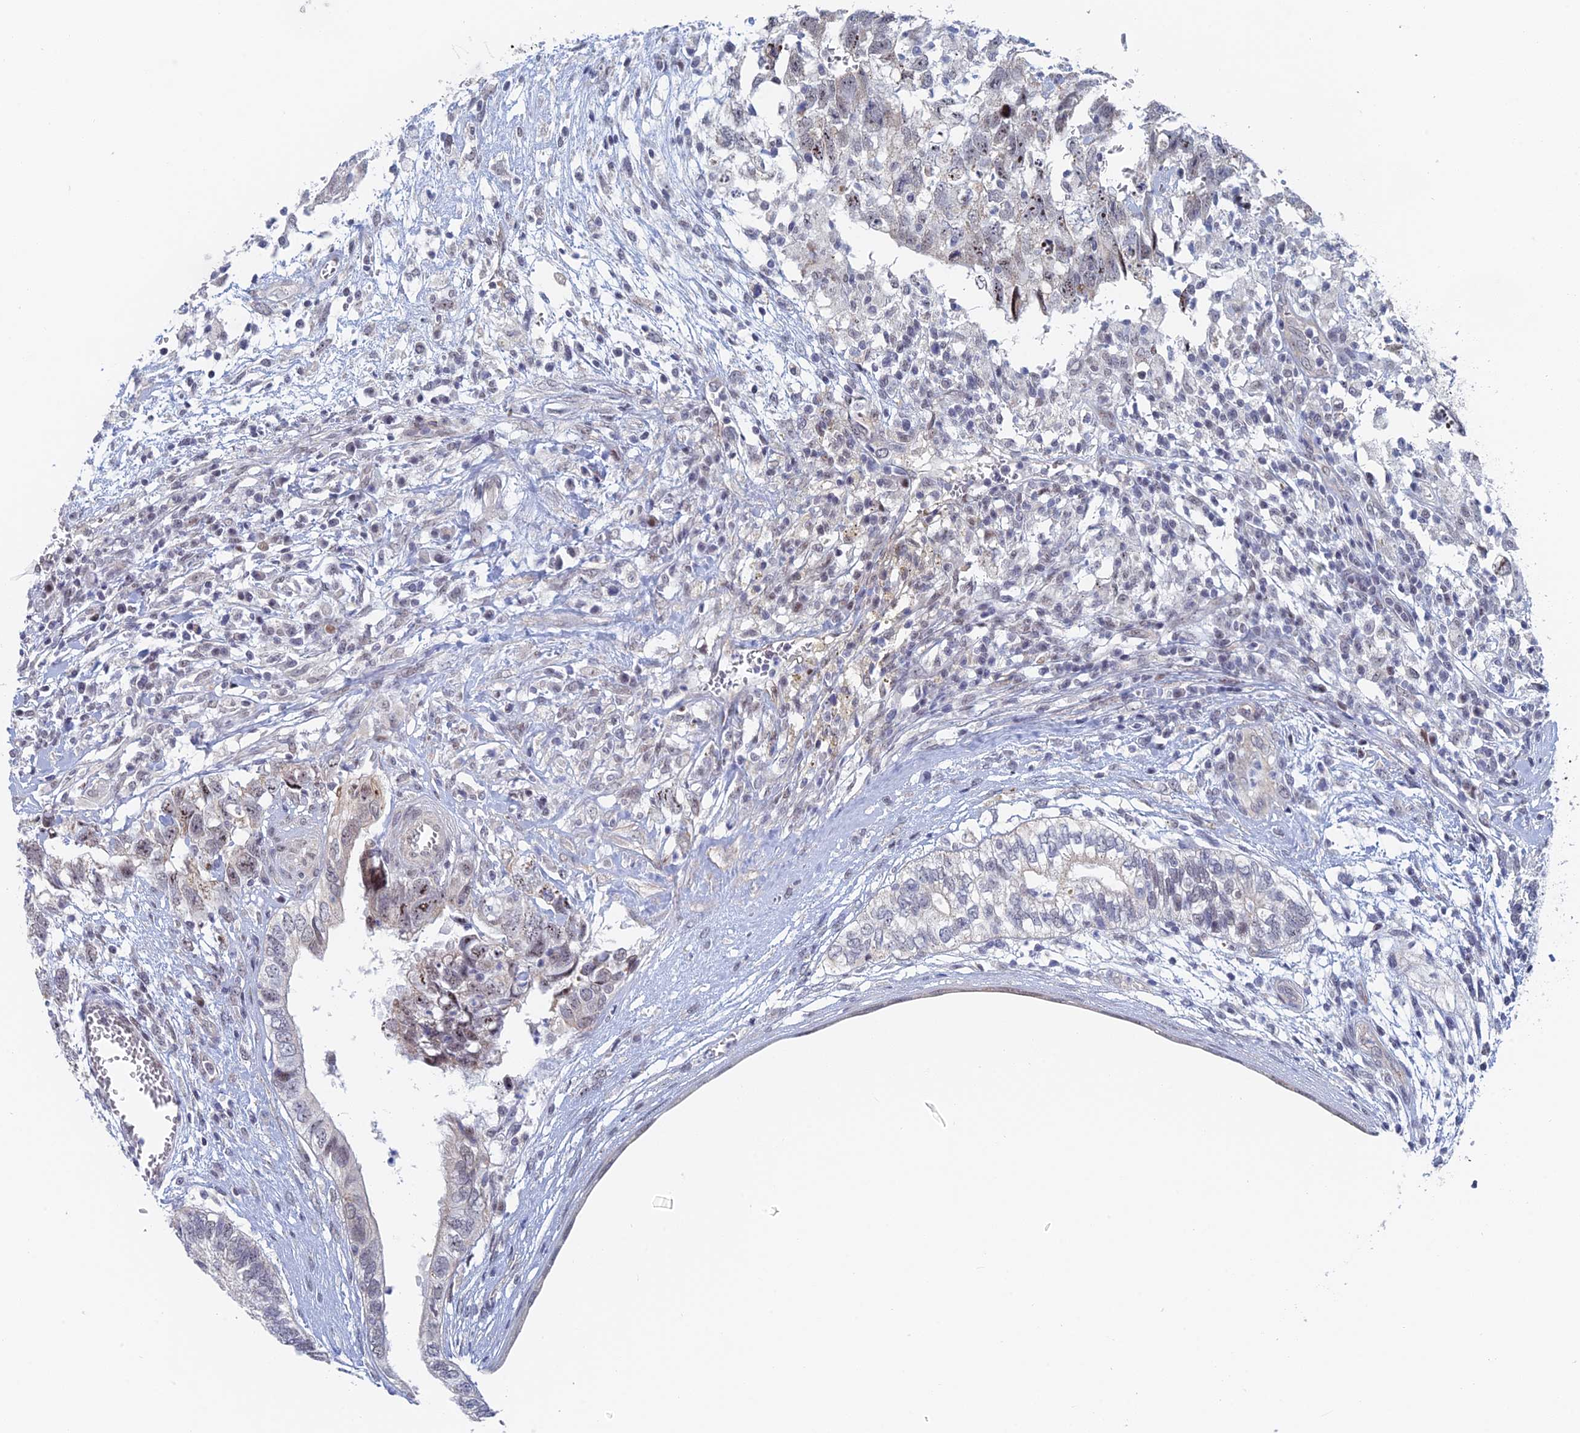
{"staining": {"intensity": "moderate", "quantity": "<25%", "location": "nuclear"}, "tissue": "testis cancer", "cell_type": "Tumor cells", "image_type": "cancer", "snomed": [{"axis": "morphology", "description": "Seminoma, NOS"}, {"axis": "morphology", "description": "Carcinoma, Embryonal, NOS"}, {"axis": "topography", "description": "Testis"}], "caption": "Testis seminoma tissue shows moderate nuclear staining in about <25% of tumor cells, visualized by immunohistochemistry.", "gene": "GMNC", "patient": {"sex": "male", "age": 29}}